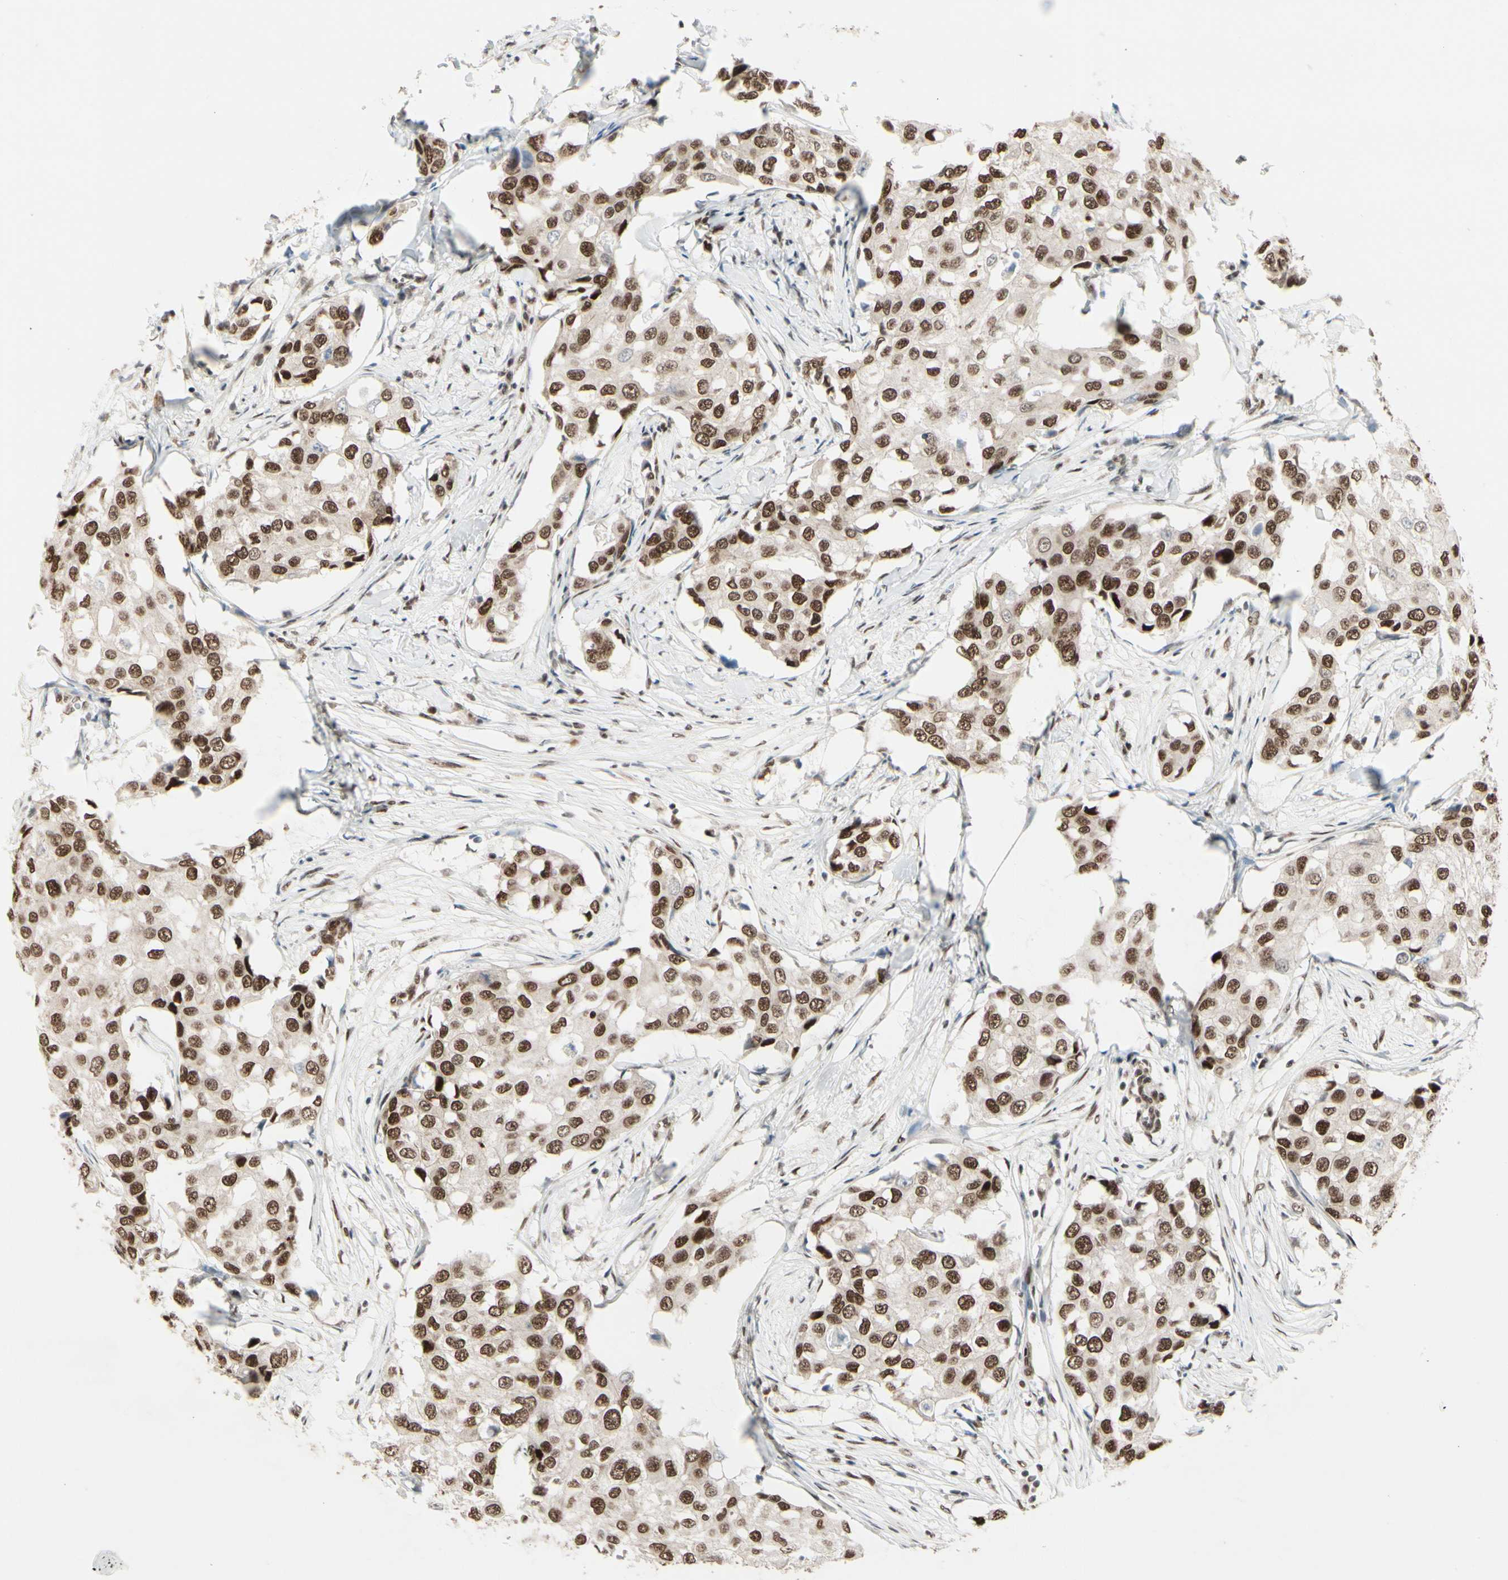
{"staining": {"intensity": "moderate", "quantity": ">75%", "location": "nuclear"}, "tissue": "breast cancer", "cell_type": "Tumor cells", "image_type": "cancer", "snomed": [{"axis": "morphology", "description": "Duct carcinoma"}, {"axis": "topography", "description": "Breast"}], "caption": "A brown stain labels moderate nuclear staining of a protein in breast cancer tumor cells.", "gene": "CHAMP1", "patient": {"sex": "female", "age": 27}}